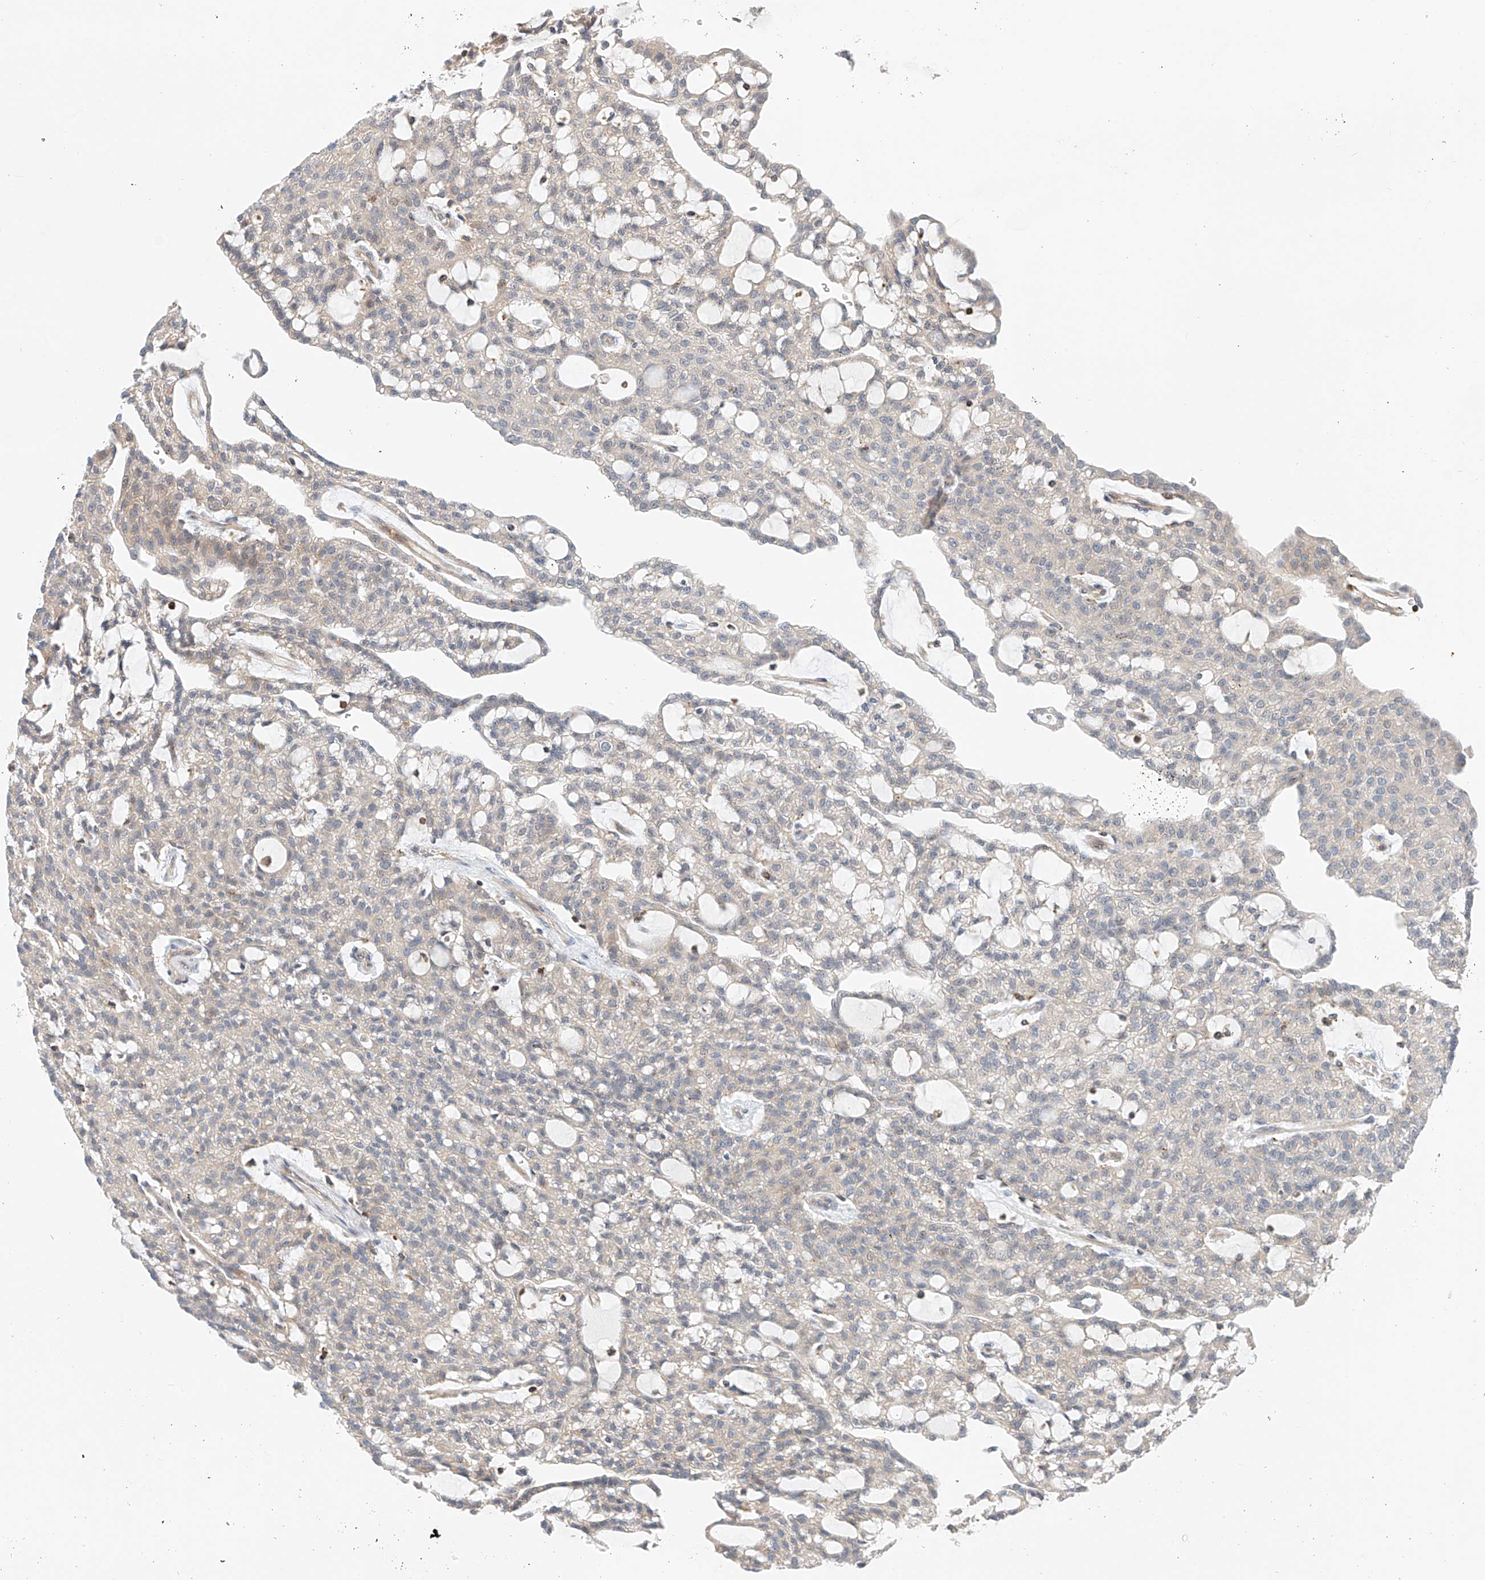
{"staining": {"intensity": "weak", "quantity": "25%-75%", "location": "cytoplasmic/membranous"}, "tissue": "renal cancer", "cell_type": "Tumor cells", "image_type": "cancer", "snomed": [{"axis": "morphology", "description": "Adenocarcinoma, NOS"}, {"axis": "topography", "description": "Kidney"}], "caption": "Immunohistochemistry histopathology image of neoplastic tissue: human renal cancer stained using immunohistochemistry reveals low levels of weak protein expression localized specifically in the cytoplasmic/membranous of tumor cells, appearing as a cytoplasmic/membranous brown color.", "gene": "MFN2", "patient": {"sex": "male", "age": 63}}